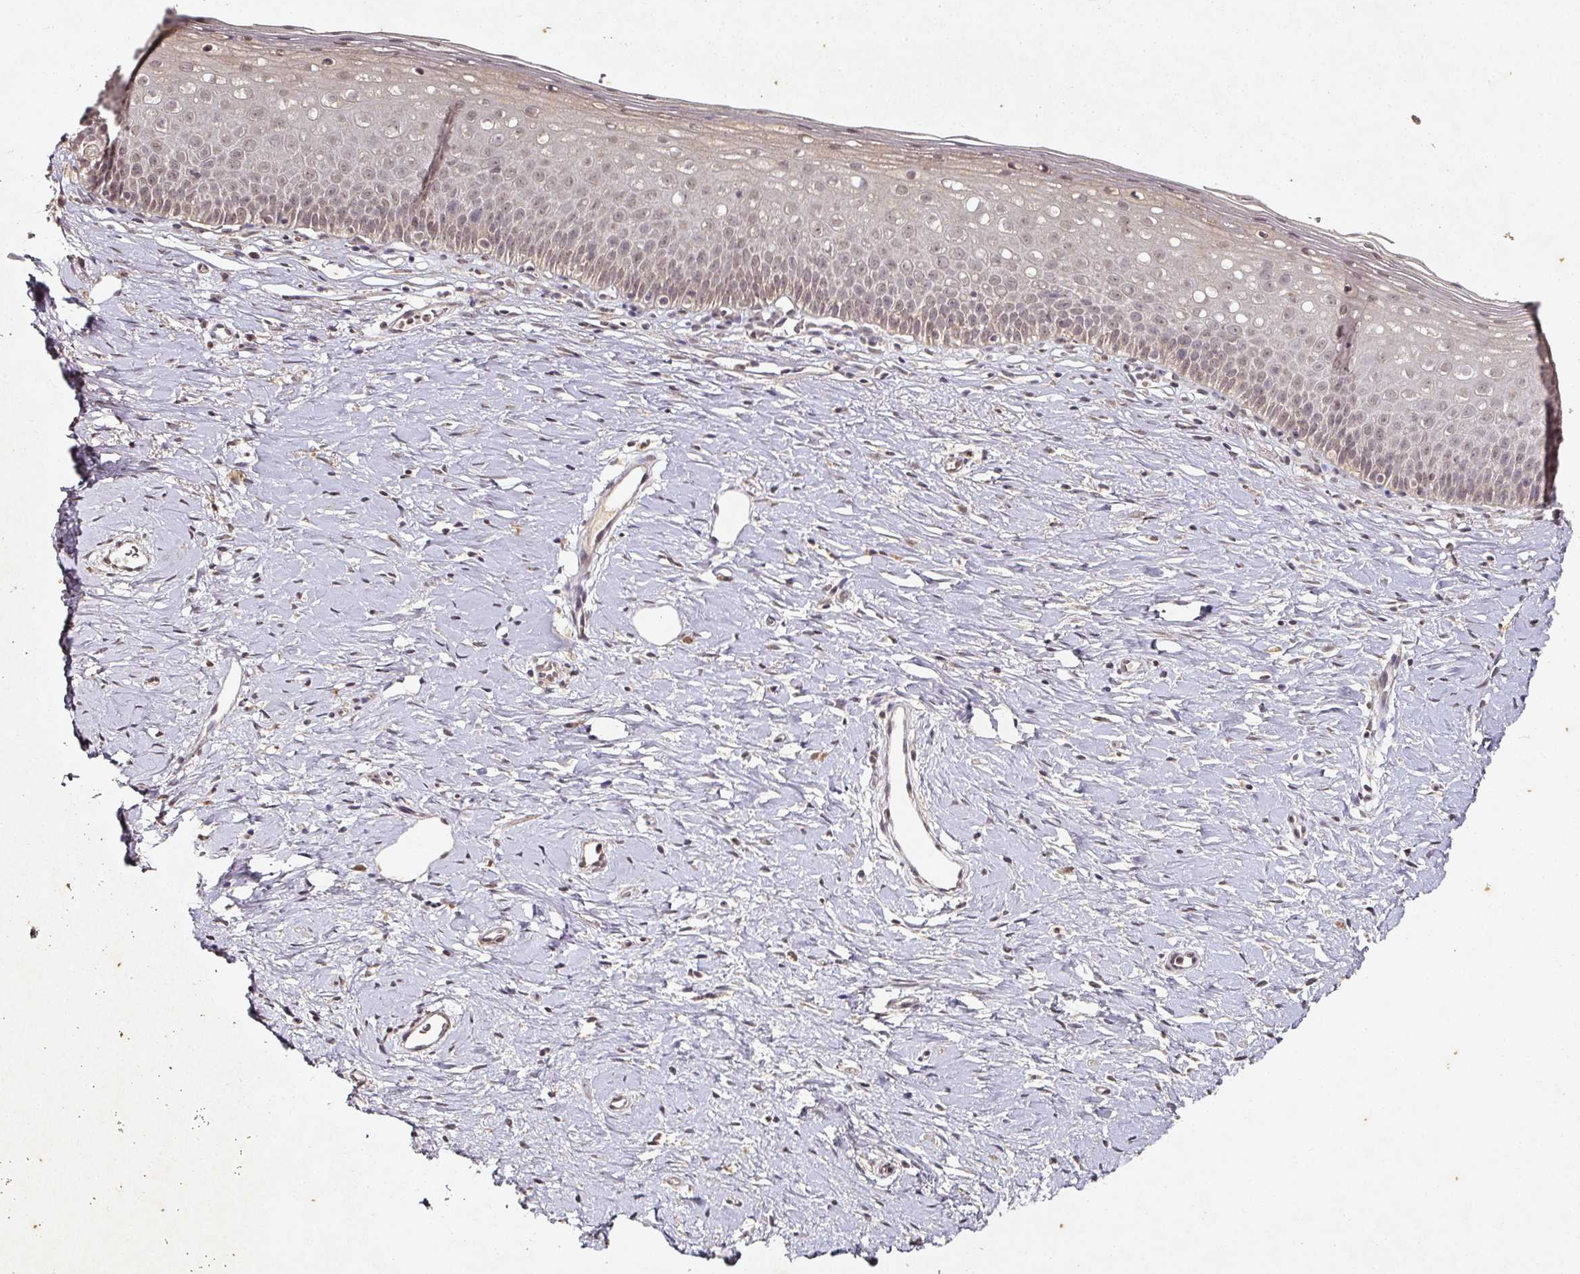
{"staining": {"intensity": "weak", "quantity": "25%-75%", "location": "cytoplasmic/membranous"}, "tissue": "cervix", "cell_type": "Glandular cells", "image_type": "normal", "snomed": [{"axis": "morphology", "description": "Normal tissue, NOS"}, {"axis": "topography", "description": "Cervix"}], "caption": "Immunohistochemical staining of benign cervix demonstrates weak cytoplasmic/membranous protein expression in about 25%-75% of glandular cells. Immunohistochemistry (ihc) stains the protein in brown and the nuclei are stained blue.", "gene": "CAPN5", "patient": {"sex": "female", "age": 57}}